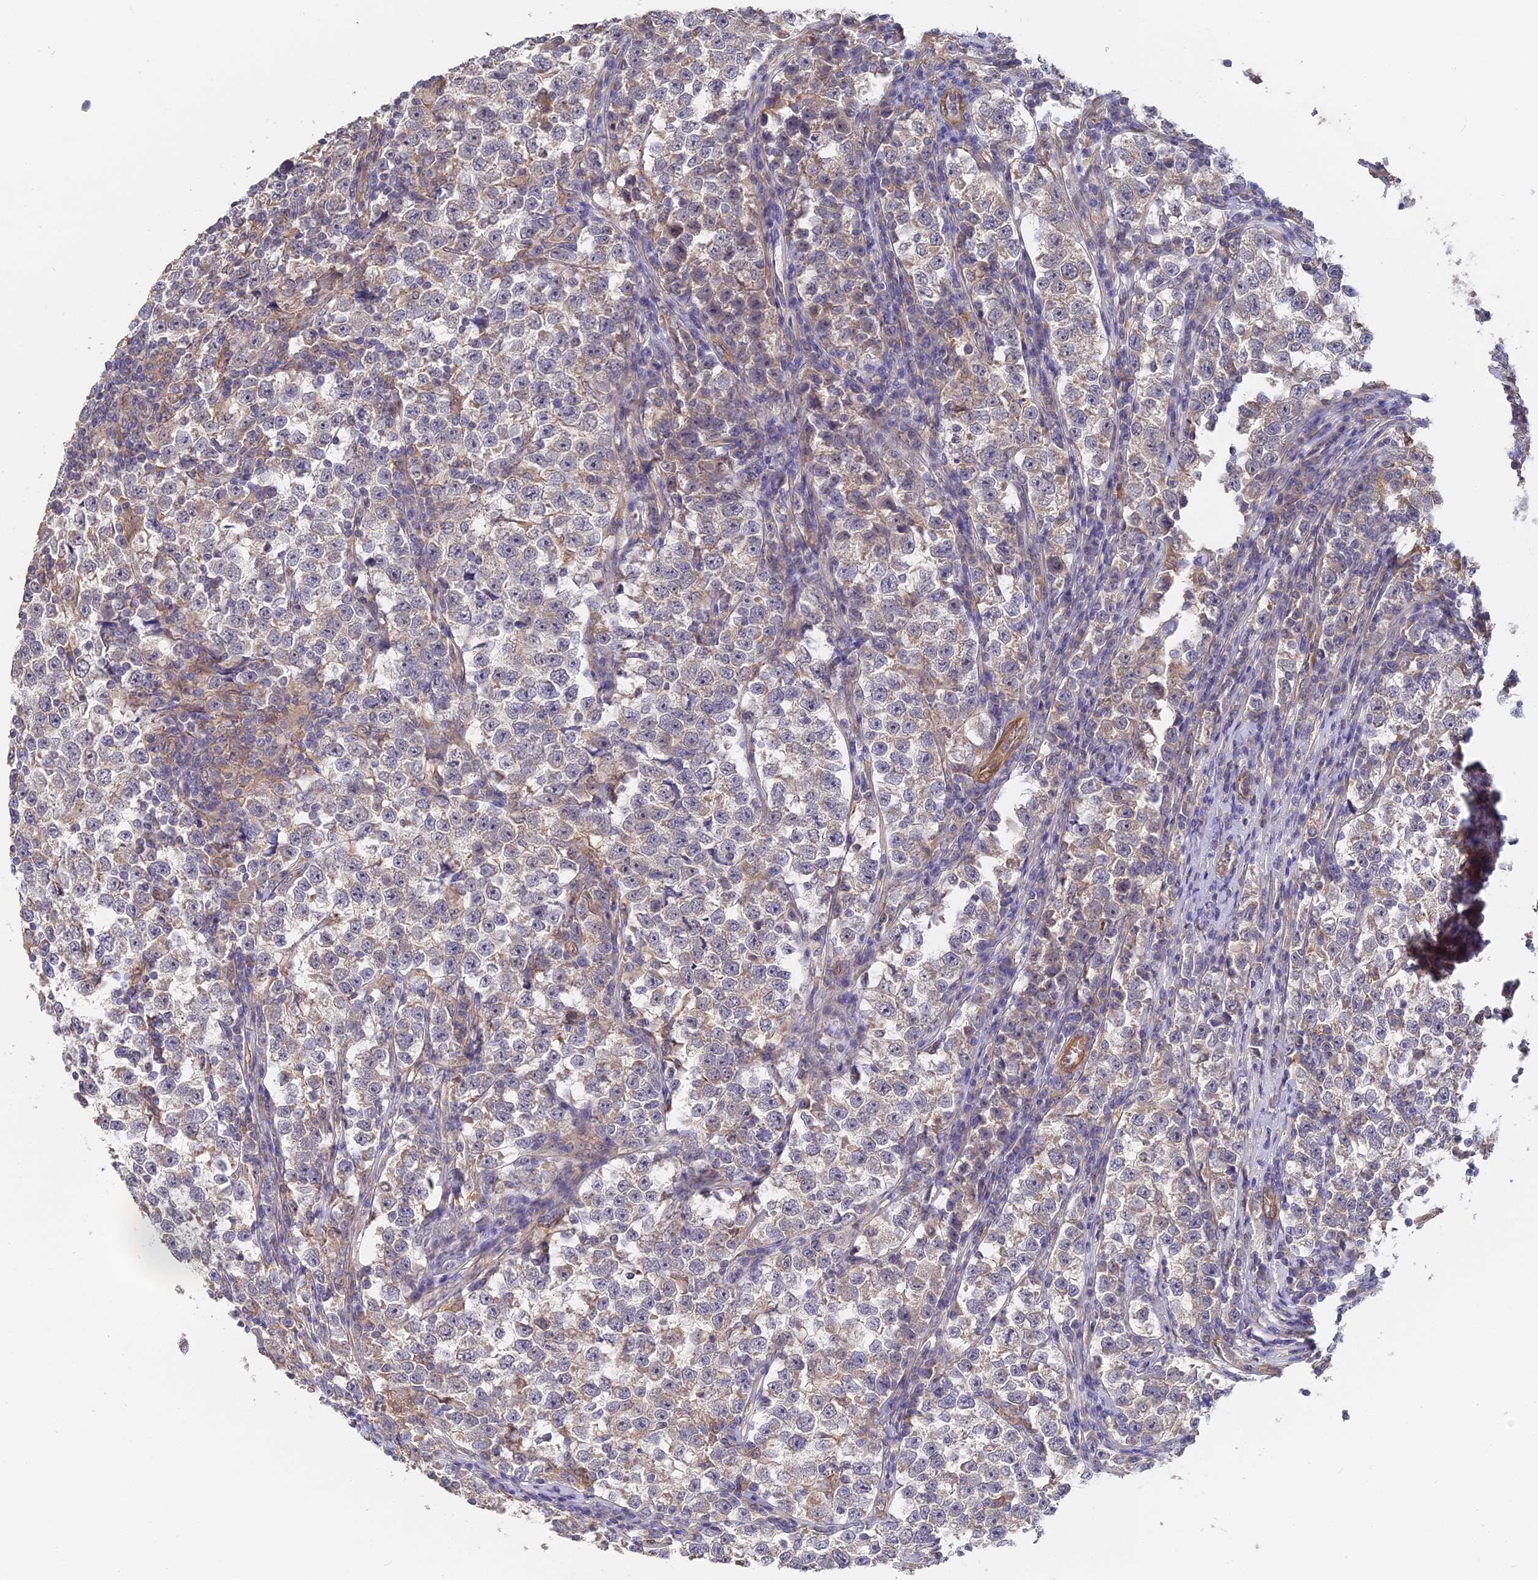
{"staining": {"intensity": "weak", "quantity": "<25%", "location": "cytoplasmic/membranous"}, "tissue": "testis cancer", "cell_type": "Tumor cells", "image_type": "cancer", "snomed": [{"axis": "morphology", "description": "Normal tissue, NOS"}, {"axis": "morphology", "description": "Seminoma, NOS"}, {"axis": "topography", "description": "Testis"}], "caption": "This is an immunohistochemistry photomicrograph of seminoma (testis). There is no positivity in tumor cells.", "gene": "SAC3D1", "patient": {"sex": "male", "age": 43}}